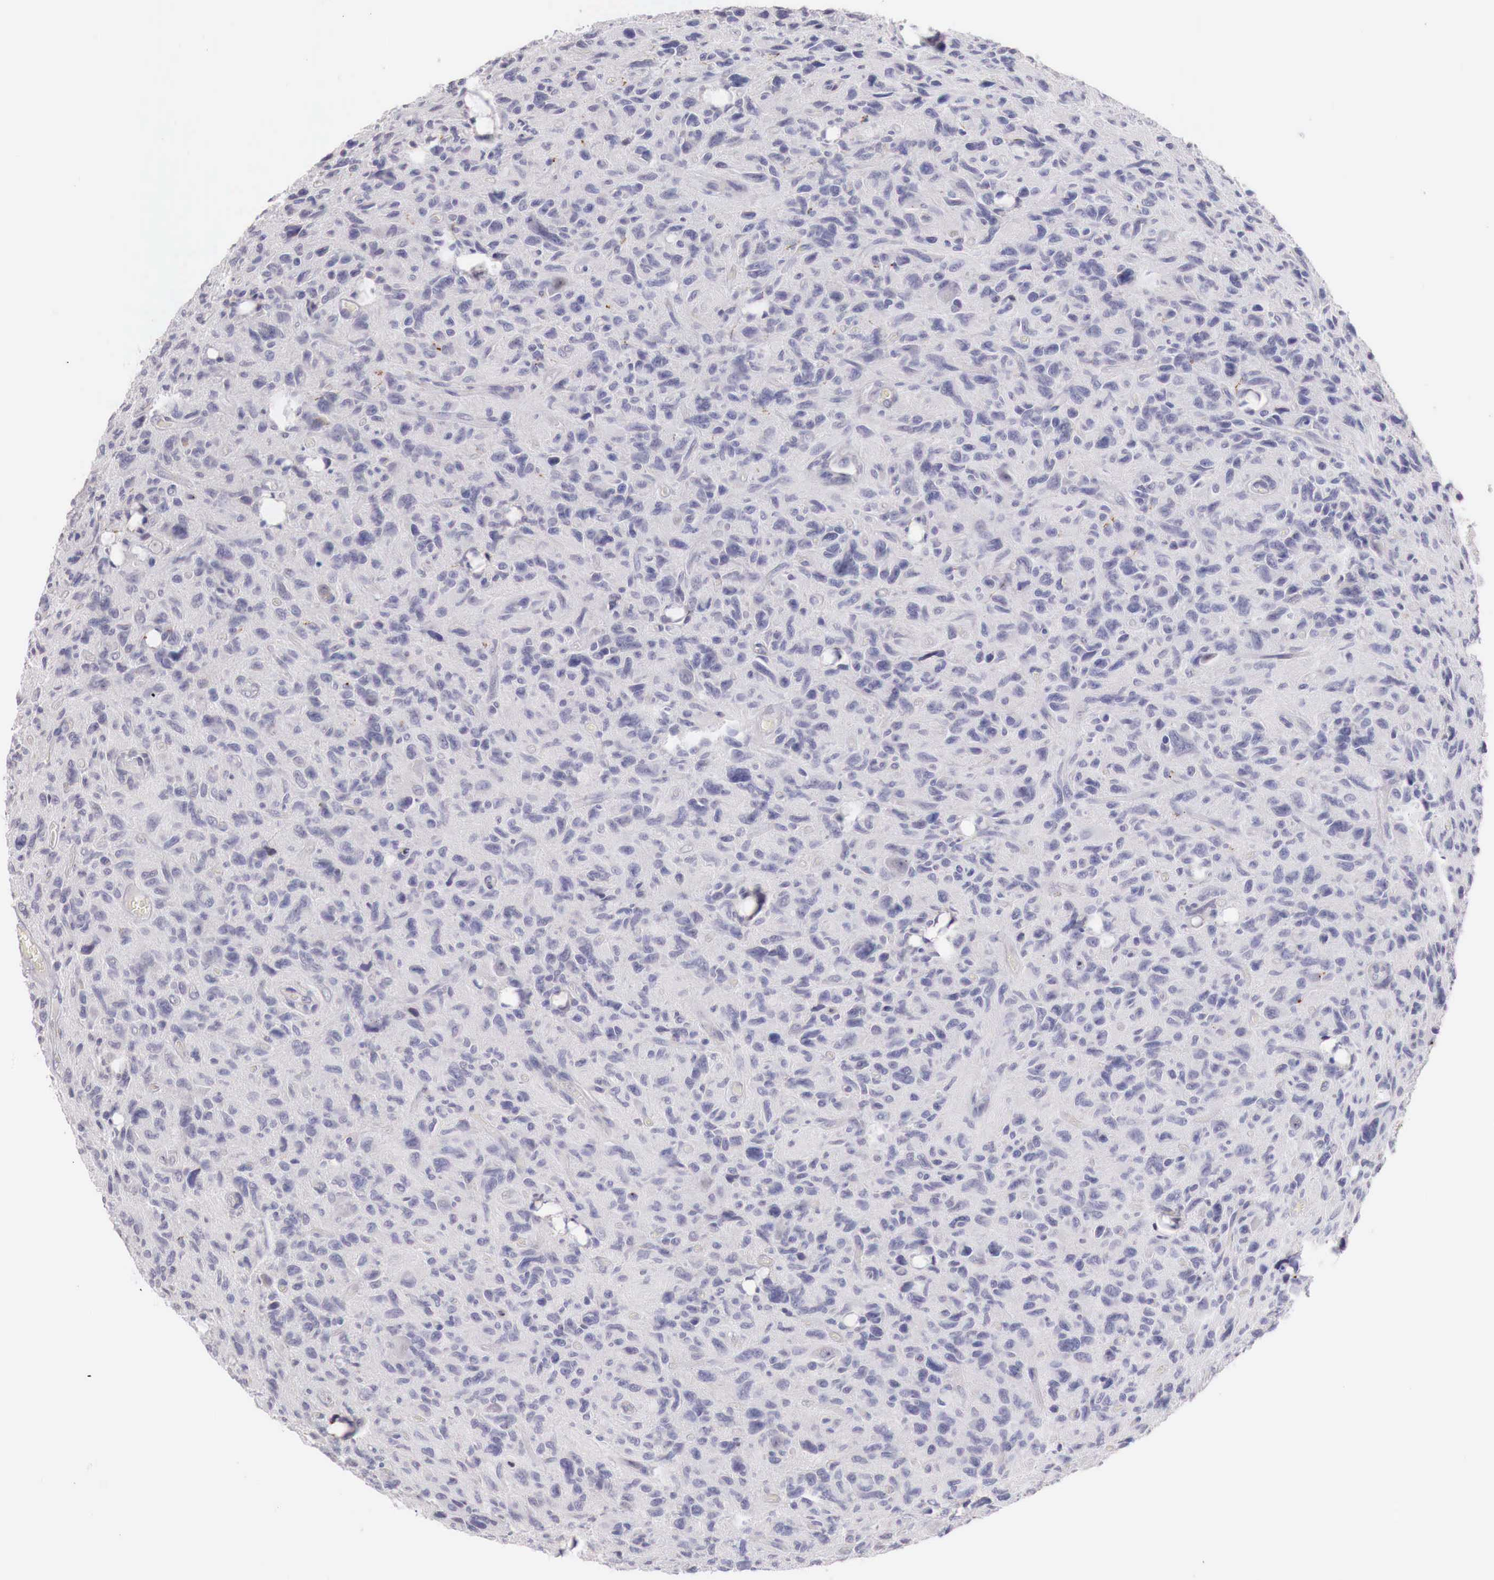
{"staining": {"intensity": "negative", "quantity": "none", "location": "none"}, "tissue": "glioma", "cell_type": "Tumor cells", "image_type": "cancer", "snomed": [{"axis": "morphology", "description": "Glioma, malignant, High grade"}, {"axis": "topography", "description": "Brain"}], "caption": "Immunohistochemical staining of malignant high-grade glioma displays no significant positivity in tumor cells.", "gene": "TRIM13", "patient": {"sex": "female", "age": 60}}